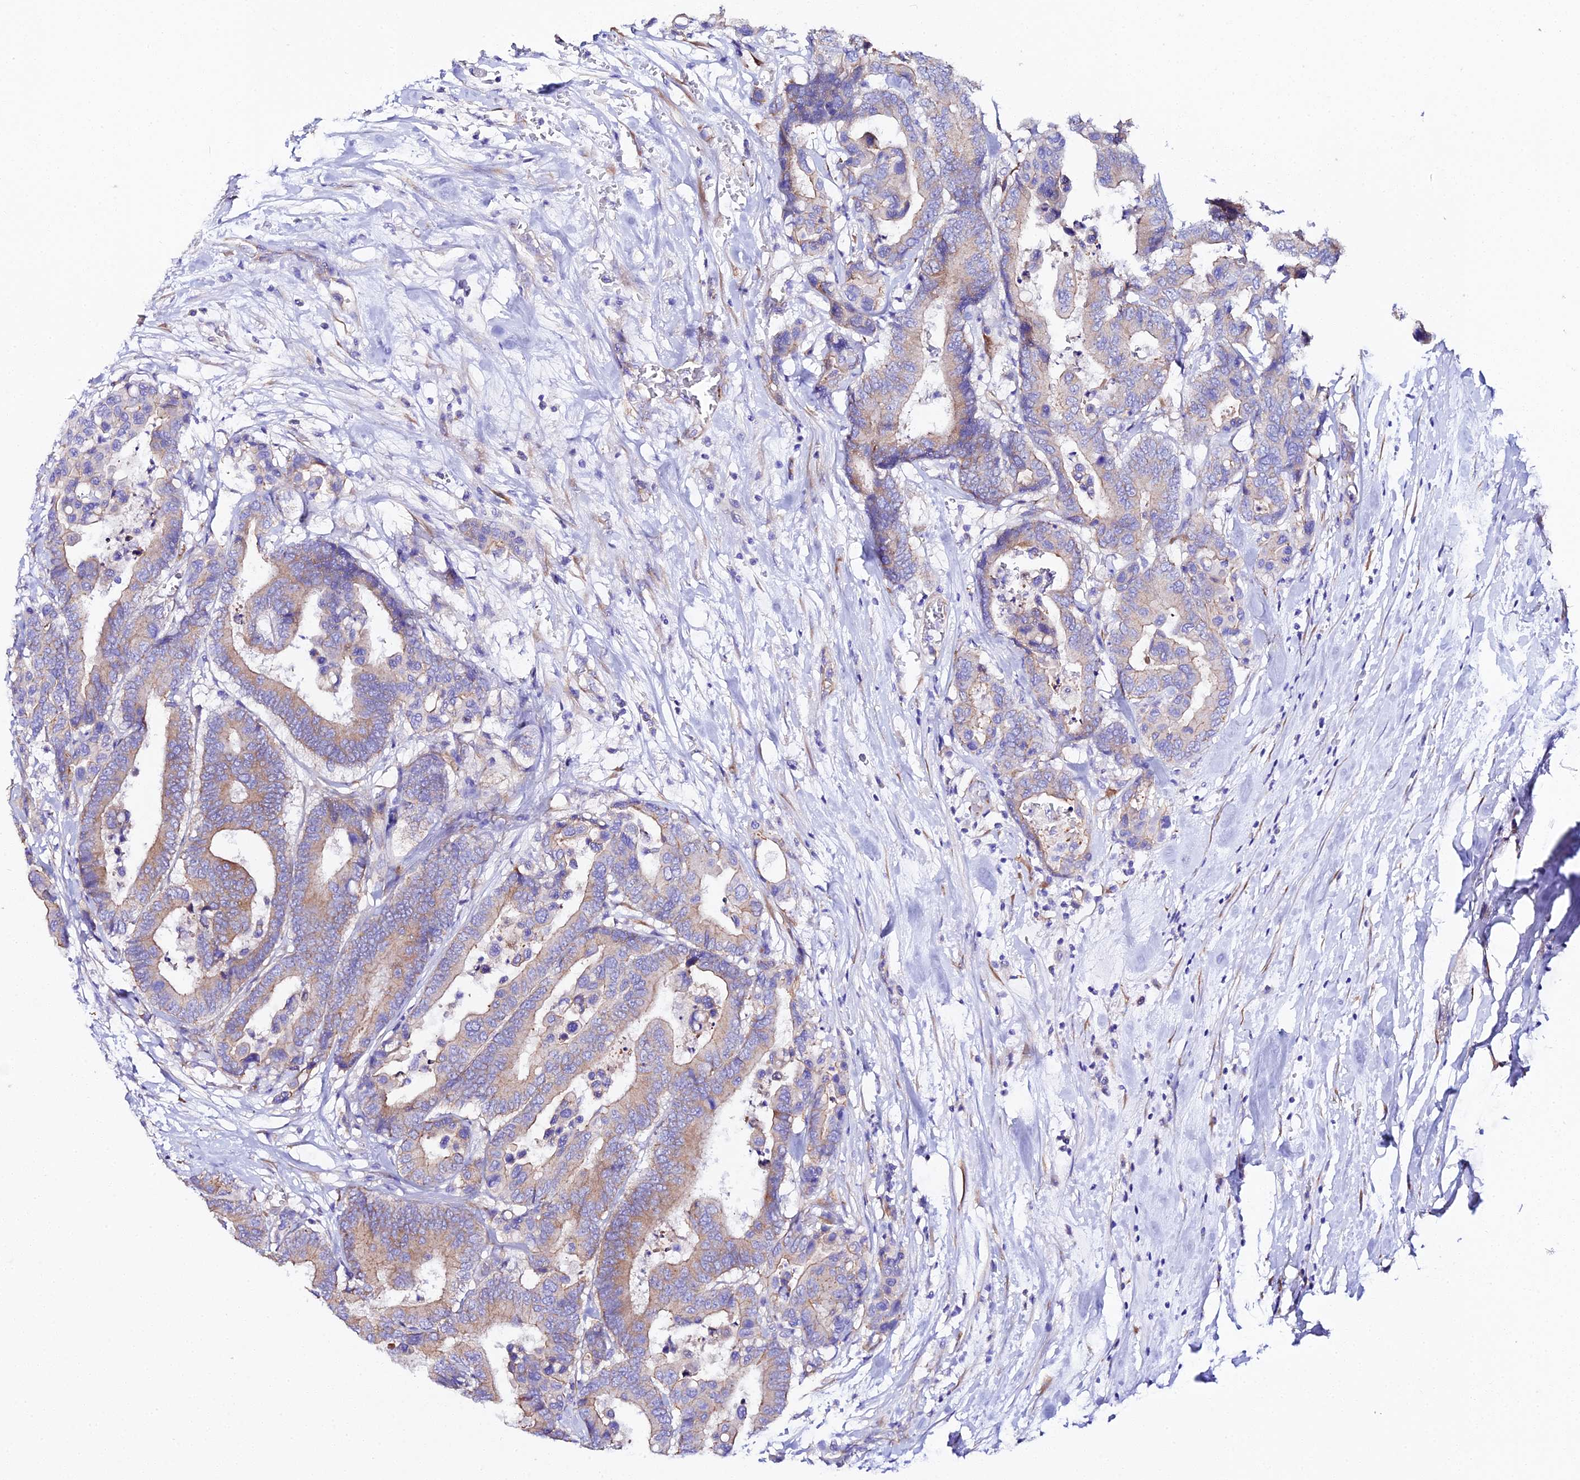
{"staining": {"intensity": "weak", "quantity": "<25%", "location": "cytoplasmic/membranous"}, "tissue": "colorectal cancer", "cell_type": "Tumor cells", "image_type": "cancer", "snomed": [{"axis": "morphology", "description": "Normal tissue, NOS"}, {"axis": "morphology", "description": "Adenocarcinoma, NOS"}, {"axis": "topography", "description": "Colon"}], "caption": "The immunohistochemistry micrograph has no significant expression in tumor cells of colorectal cancer tissue.", "gene": "CFAP45", "patient": {"sex": "male", "age": 82}}